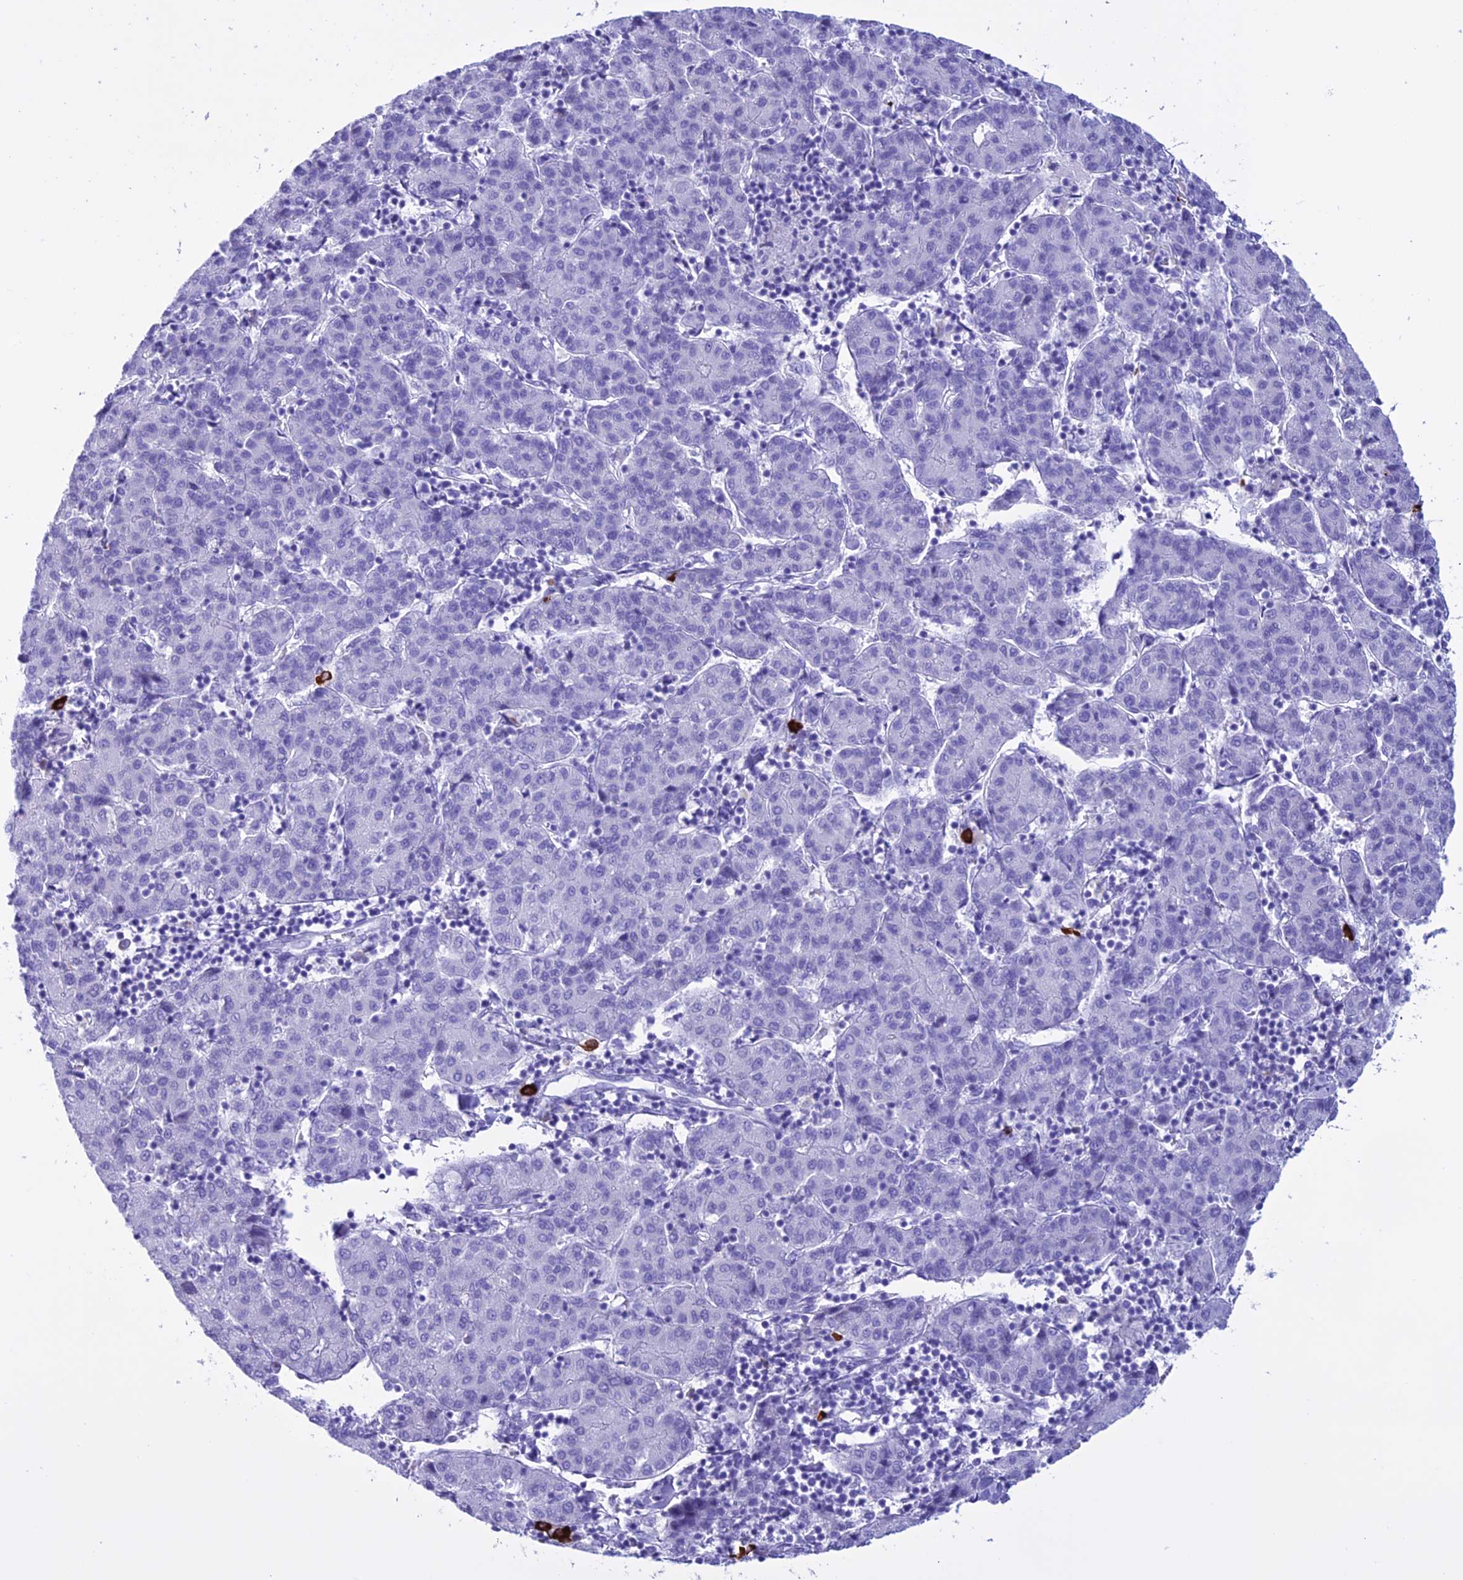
{"staining": {"intensity": "negative", "quantity": "none", "location": "none"}, "tissue": "liver cancer", "cell_type": "Tumor cells", "image_type": "cancer", "snomed": [{"axis": "morphology", "description": "Carcinoma, Hepatocellular, NOS"}, {"axis": "topography", "description": "Liver"}], "caption": "DAB immunohistochemical staining of liver cancer displays no significant staining in tumor cells. The staining was performed using DAB to visualize the protein expression in brown, while the nuclei were stained in blue with hematoxylin (Magnification: 20x).", "gene": "MZB1", "patient": {"sex": "male", "age": 65}}